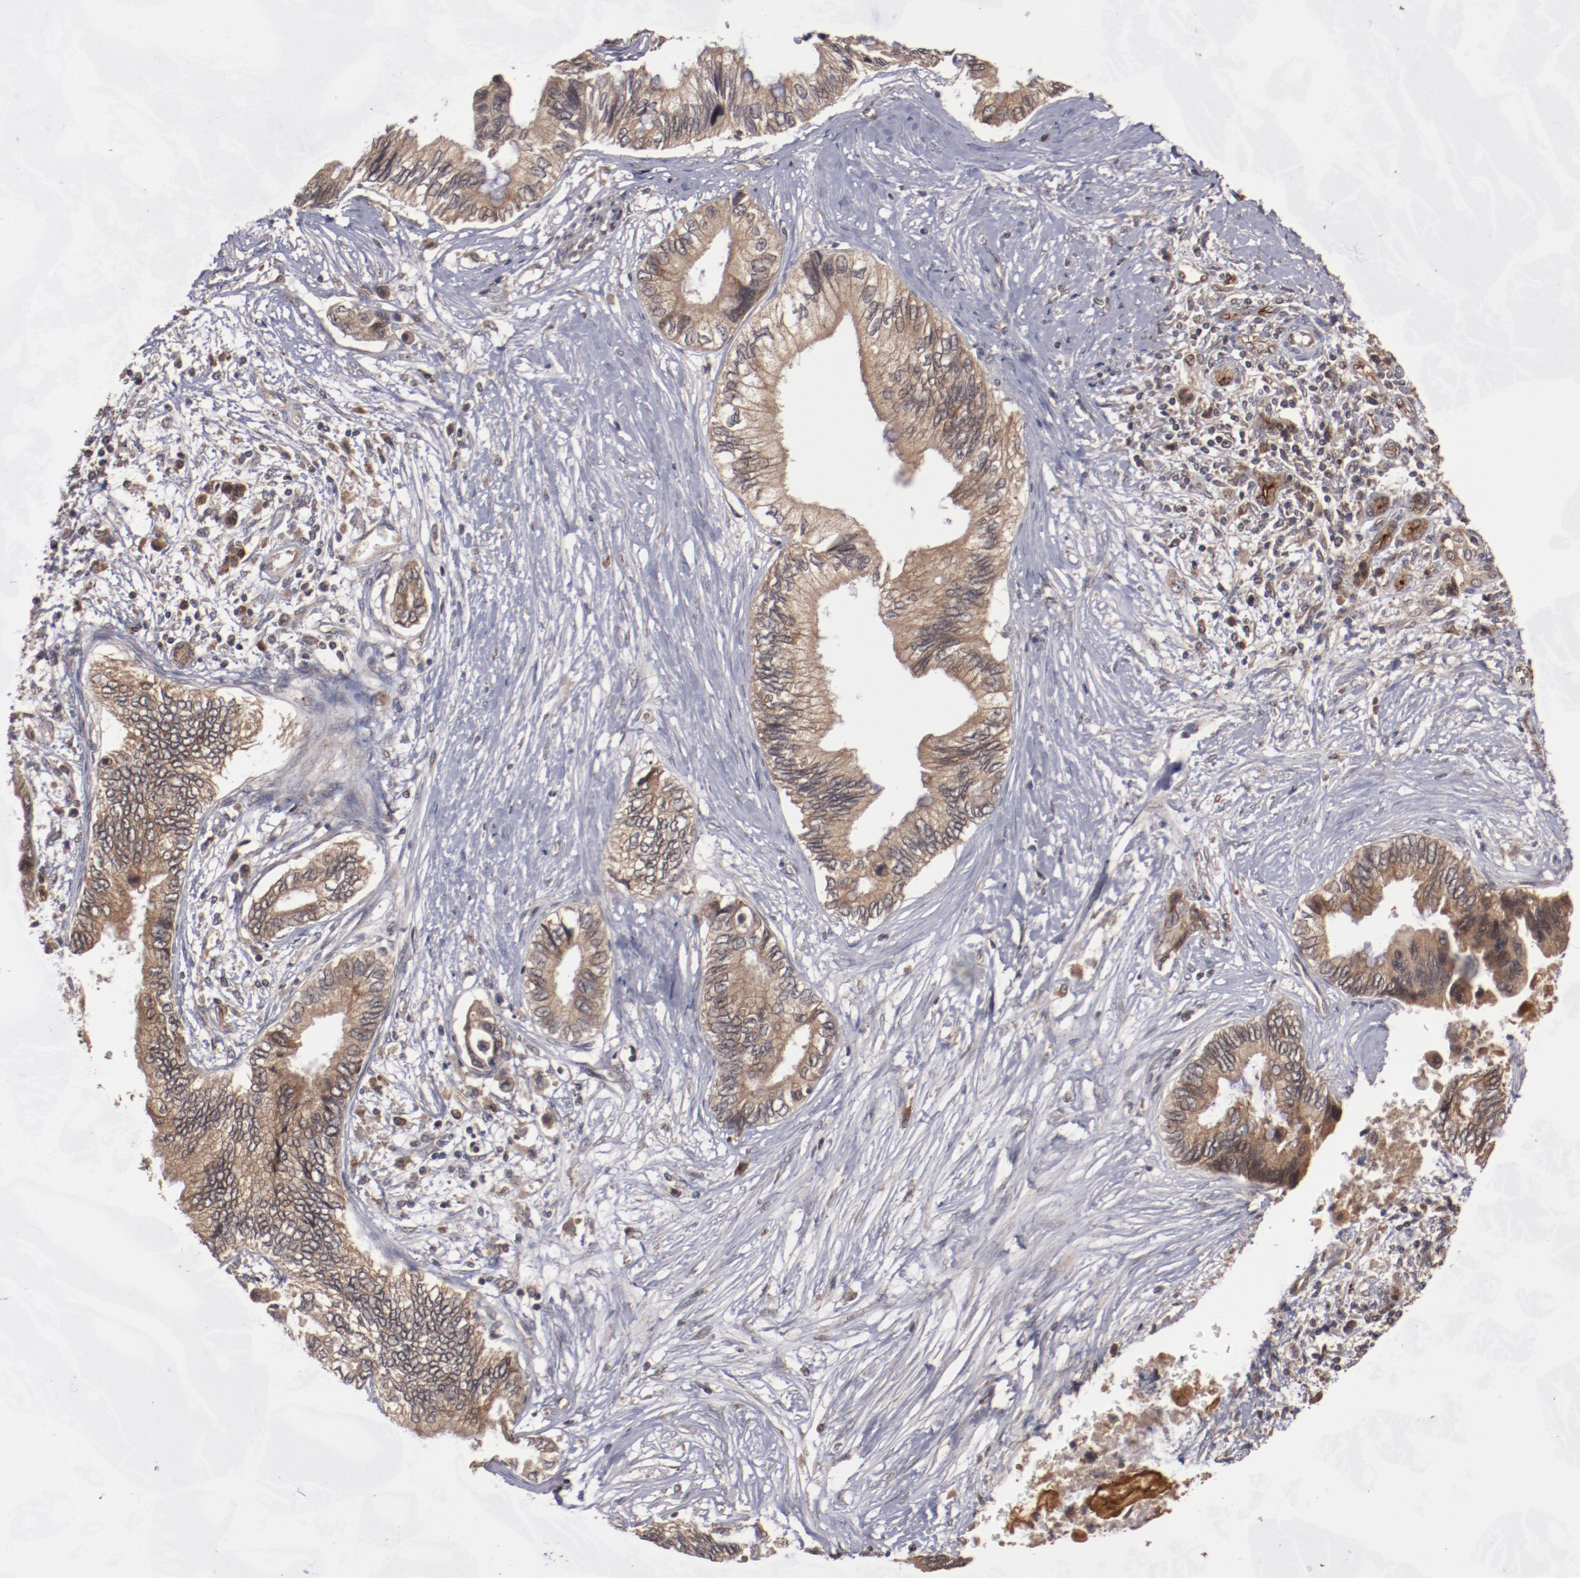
{"staining": {"intensity": "moderate", "quantity": ">75%", "location": "cytoplasmic/membranous"}, "tissue": "pancreatic cancer", "cell_type": "Tumor cells", "image_type": "cancer", "snomed": [{"axis": "morphology", "description": "Adenocarcinoma, NOS"}, {"axis": "topography", "description": "Pancreas"}], "caption": "Tumor cells exhibit moderate cytoplasmic/membranous staining in approximately >75% of cells in pancreatic adenocarcinoma. Nuclei are stained in blue.", "gene": "TENM1", "patient": {"sex": "female", "age": 66}}